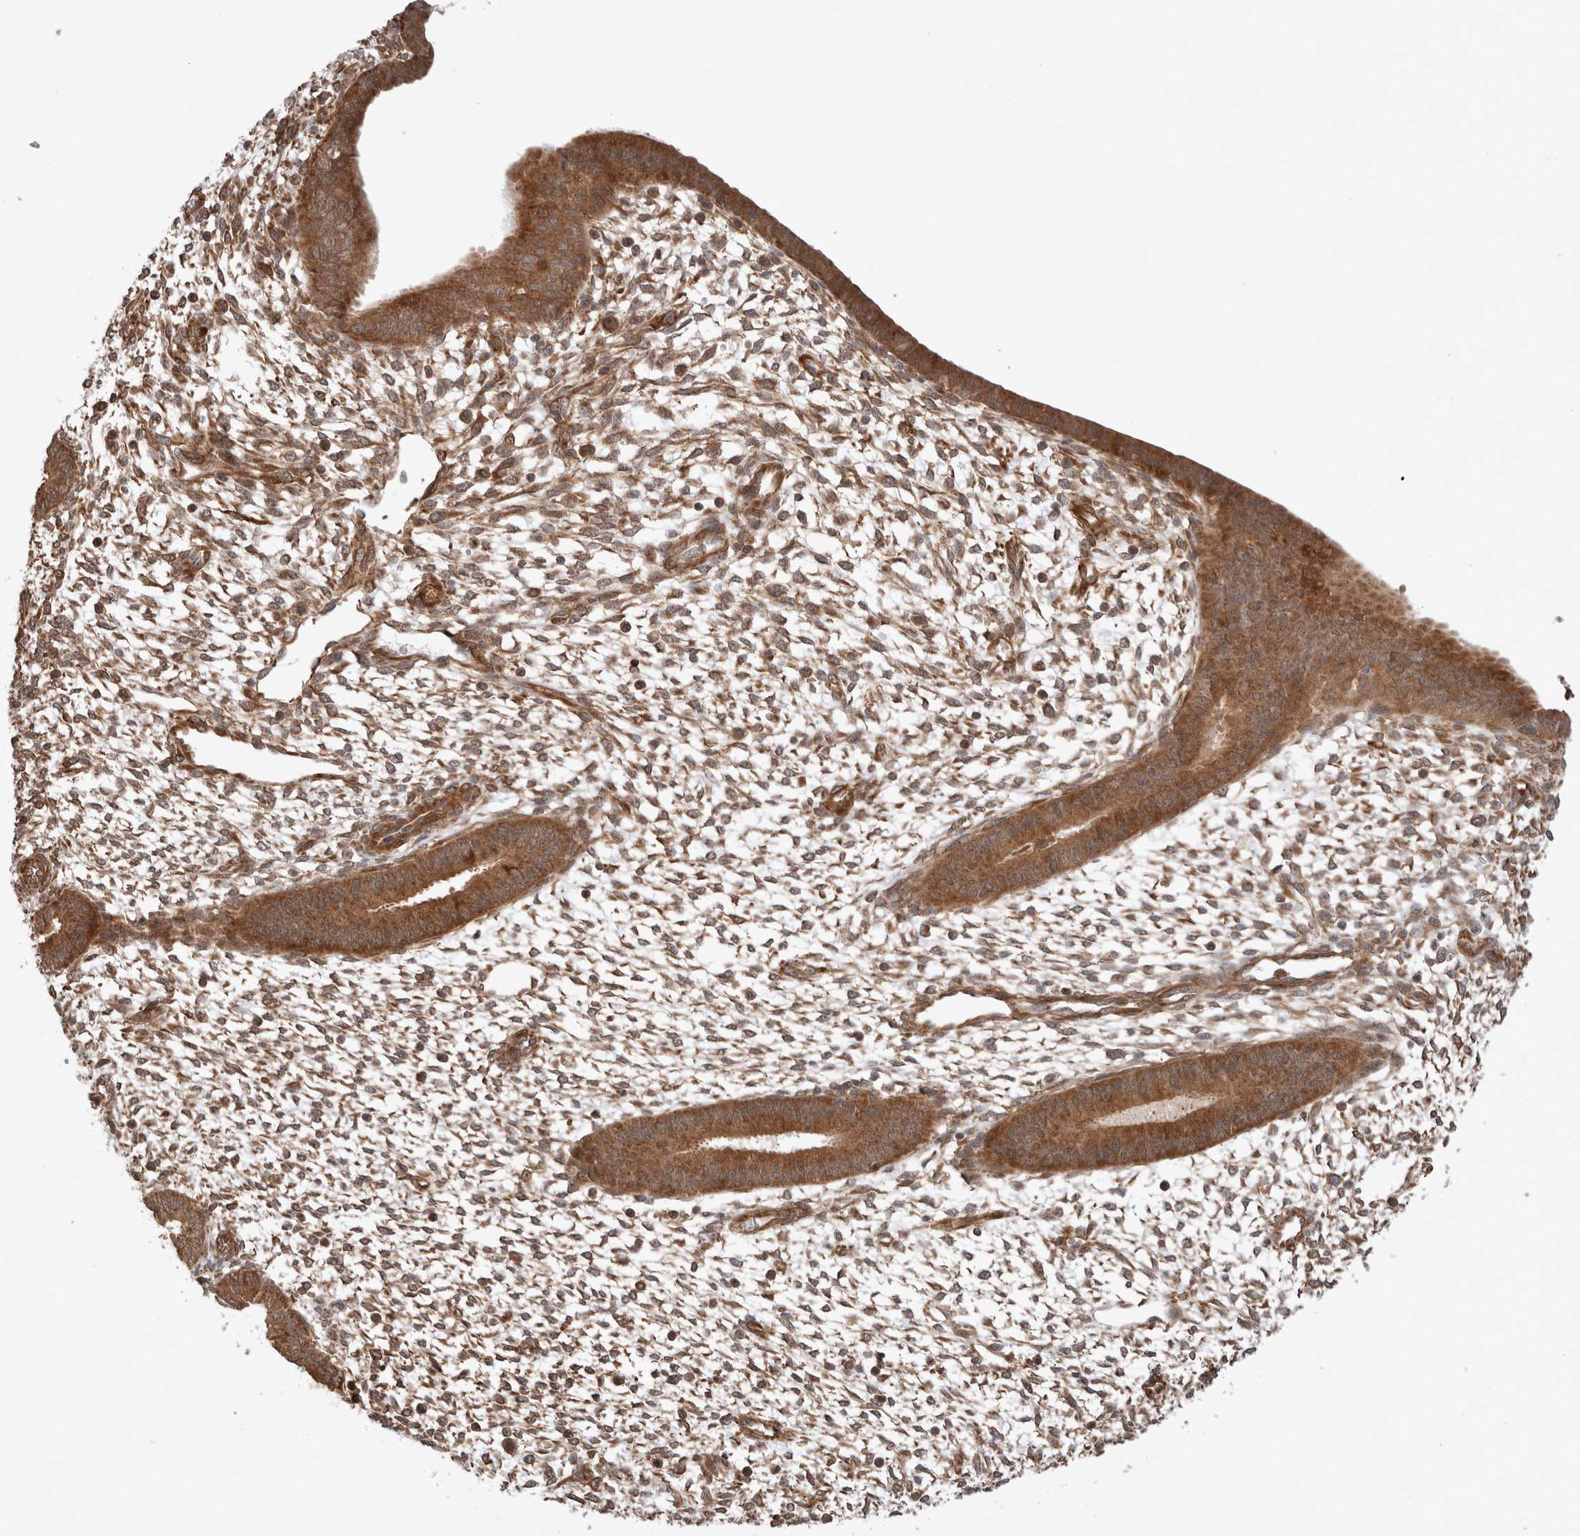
{"staining": {"intensity": "moderate", "quantity": ">75%", "location": "cytoplasmic/membranous"}, "tissue": "endometrium", "cell_type": "Cells in endometrial stroma", "image_type": "normal", "snomed": [{"axis": "morphology", "description": "Normal tissue, NOS"}, {"axis": "topography", "description": "Endometrium"}], "caption": "A high-resolution histopathology image shows IHC staining of benign endometrium, which exhibits moderate cytoplasmic/membranous positivity in approximately >75% of cells in endometrial stroma.", "gene": "ZNF649", "patient": {"sex": "female", "age": 46}}